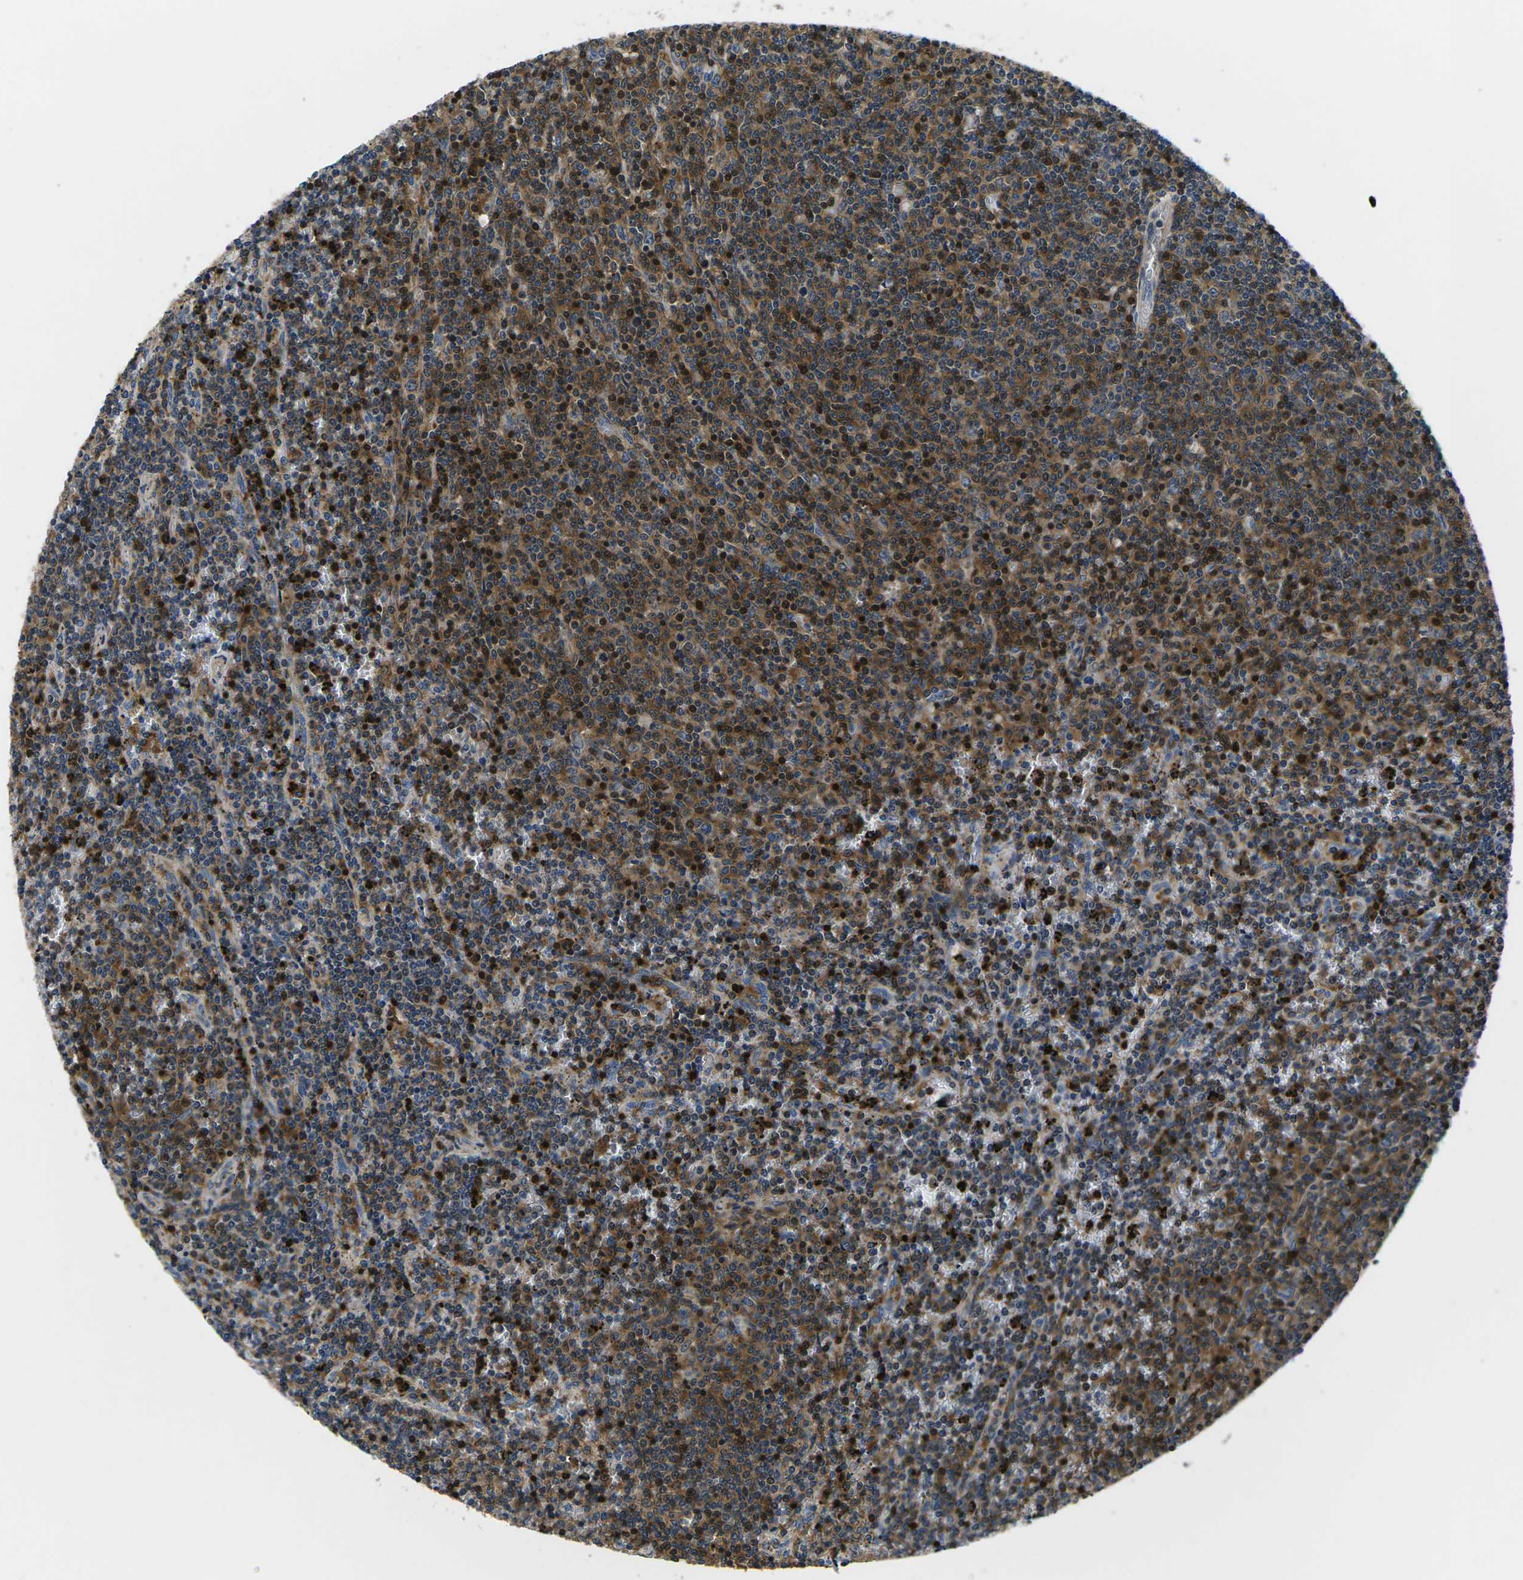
{"staining": {"intensity": "moderate", "quantity": "25%-75%", "location": "cytoplasmic/membranous"}, "tissue": "lymphoma", "cell_type": "Tumor cells", "image_type": "cancer", "snomed": [{"axis": "morphology", "description": "Malignant lymphoma, non-Hodgkin's type, Low grade"}, {"axis": "topography", "description": "Spleen"}], "caption": "Immunohistochemistry of human malignant lymphoma, non-Hodgkin's type (low-grade) shows medium levels of moderate cytoplasmic/membranous staining in about 25%-75% of tumor cells.", "gene": "PLCE1", "patient": {"sex": "female", "age": 50}}